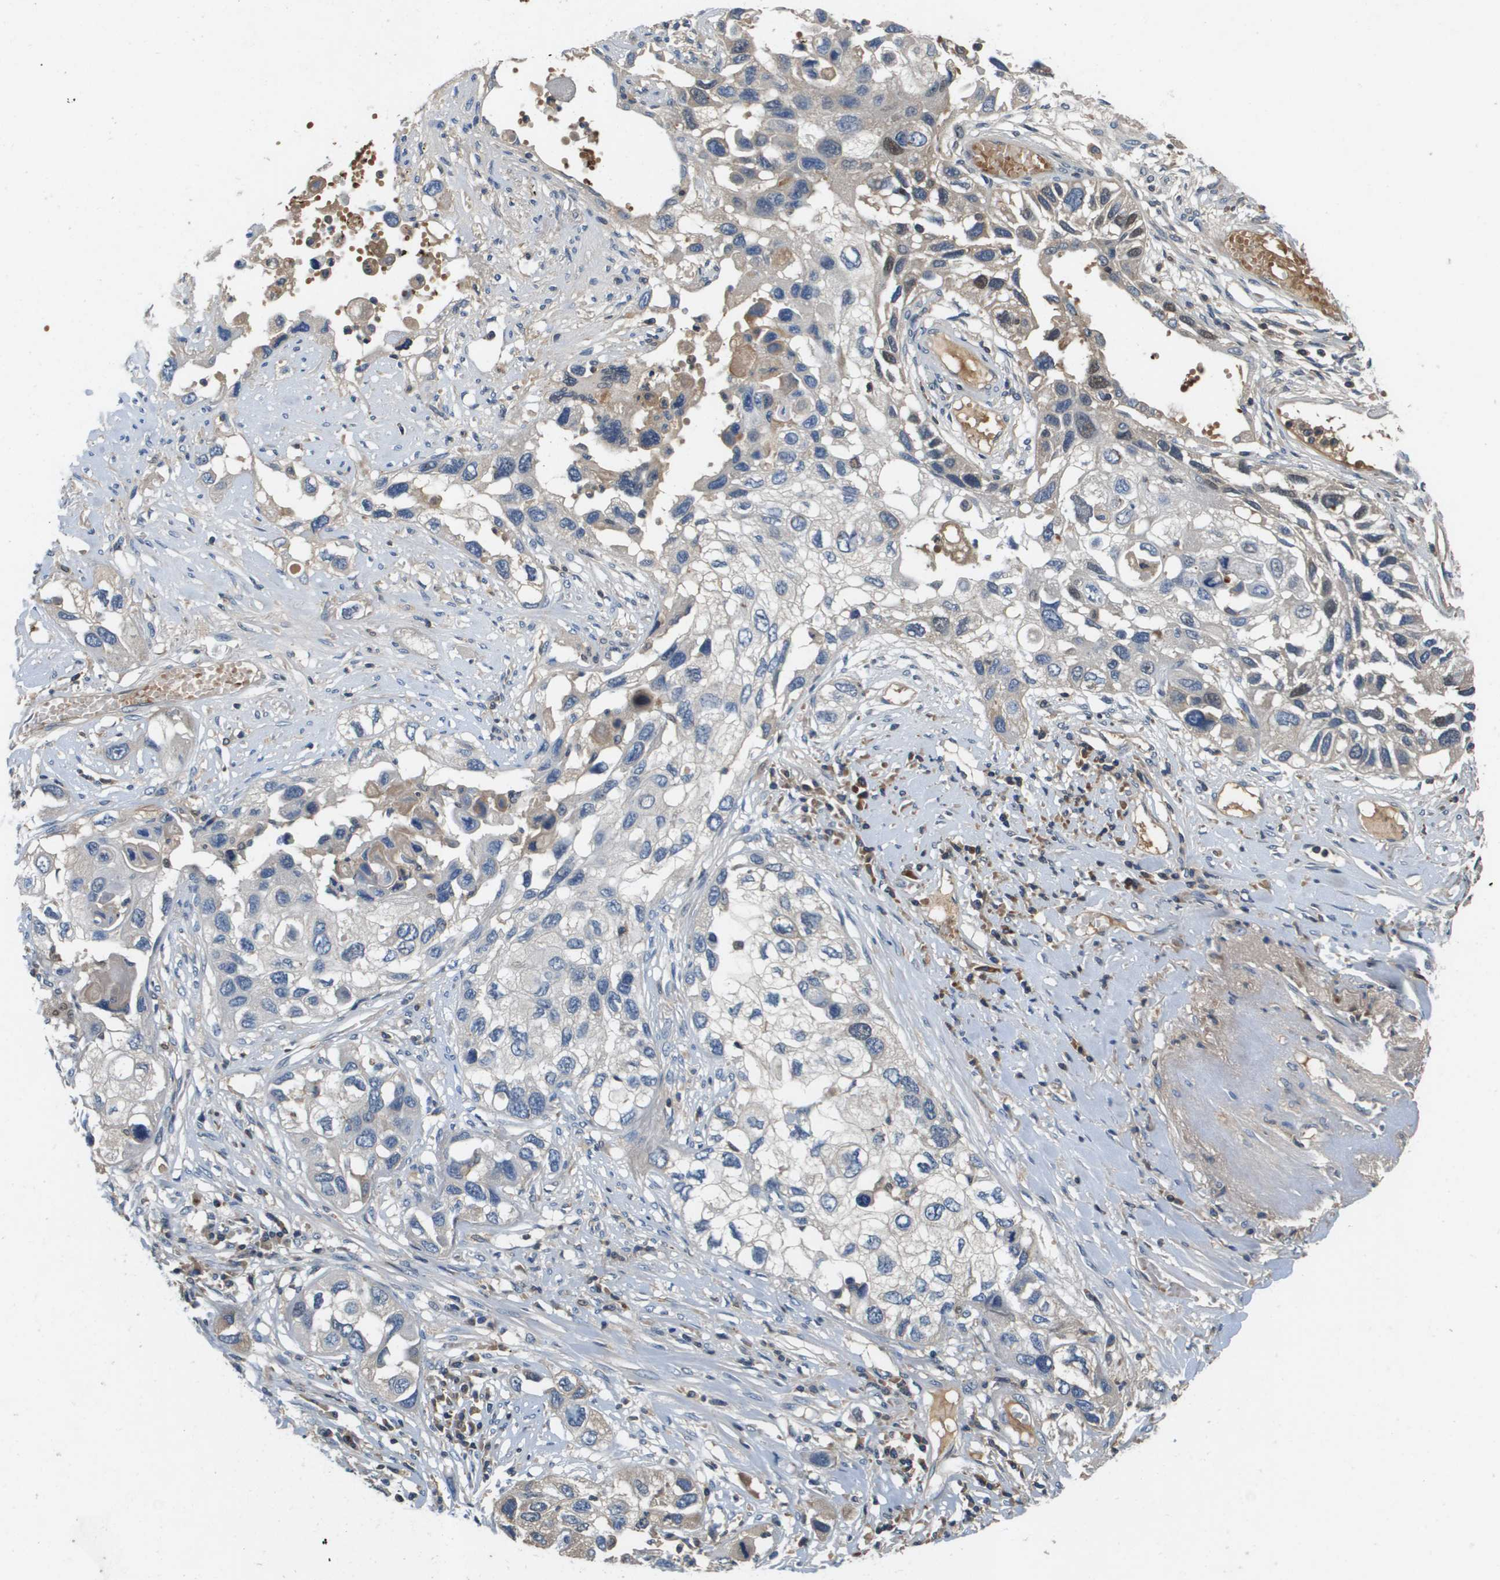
{"staining": {"intensity": "weak", "quantity": "25%-75%", "location": "cytoplasmic/membranous"}, "tissue": "lung cancer", "cell_type": "Tumor cells", "image_type": "cancer", "snomed": [{"axis": "morphology", "description": "Squamous cell carcinoma, NOS"}, {"axis": "topography", "description": "Lung"}], "caption": "High-power microscopy captured an immunohistochemistry image of lung squamous cell carcinoma, revealing weak cytoplasmic/membranous expression in about 25%-75% of tumor cells.", "gene": "KCNQ5", "patient": {"sex": "male", "age": 71}}